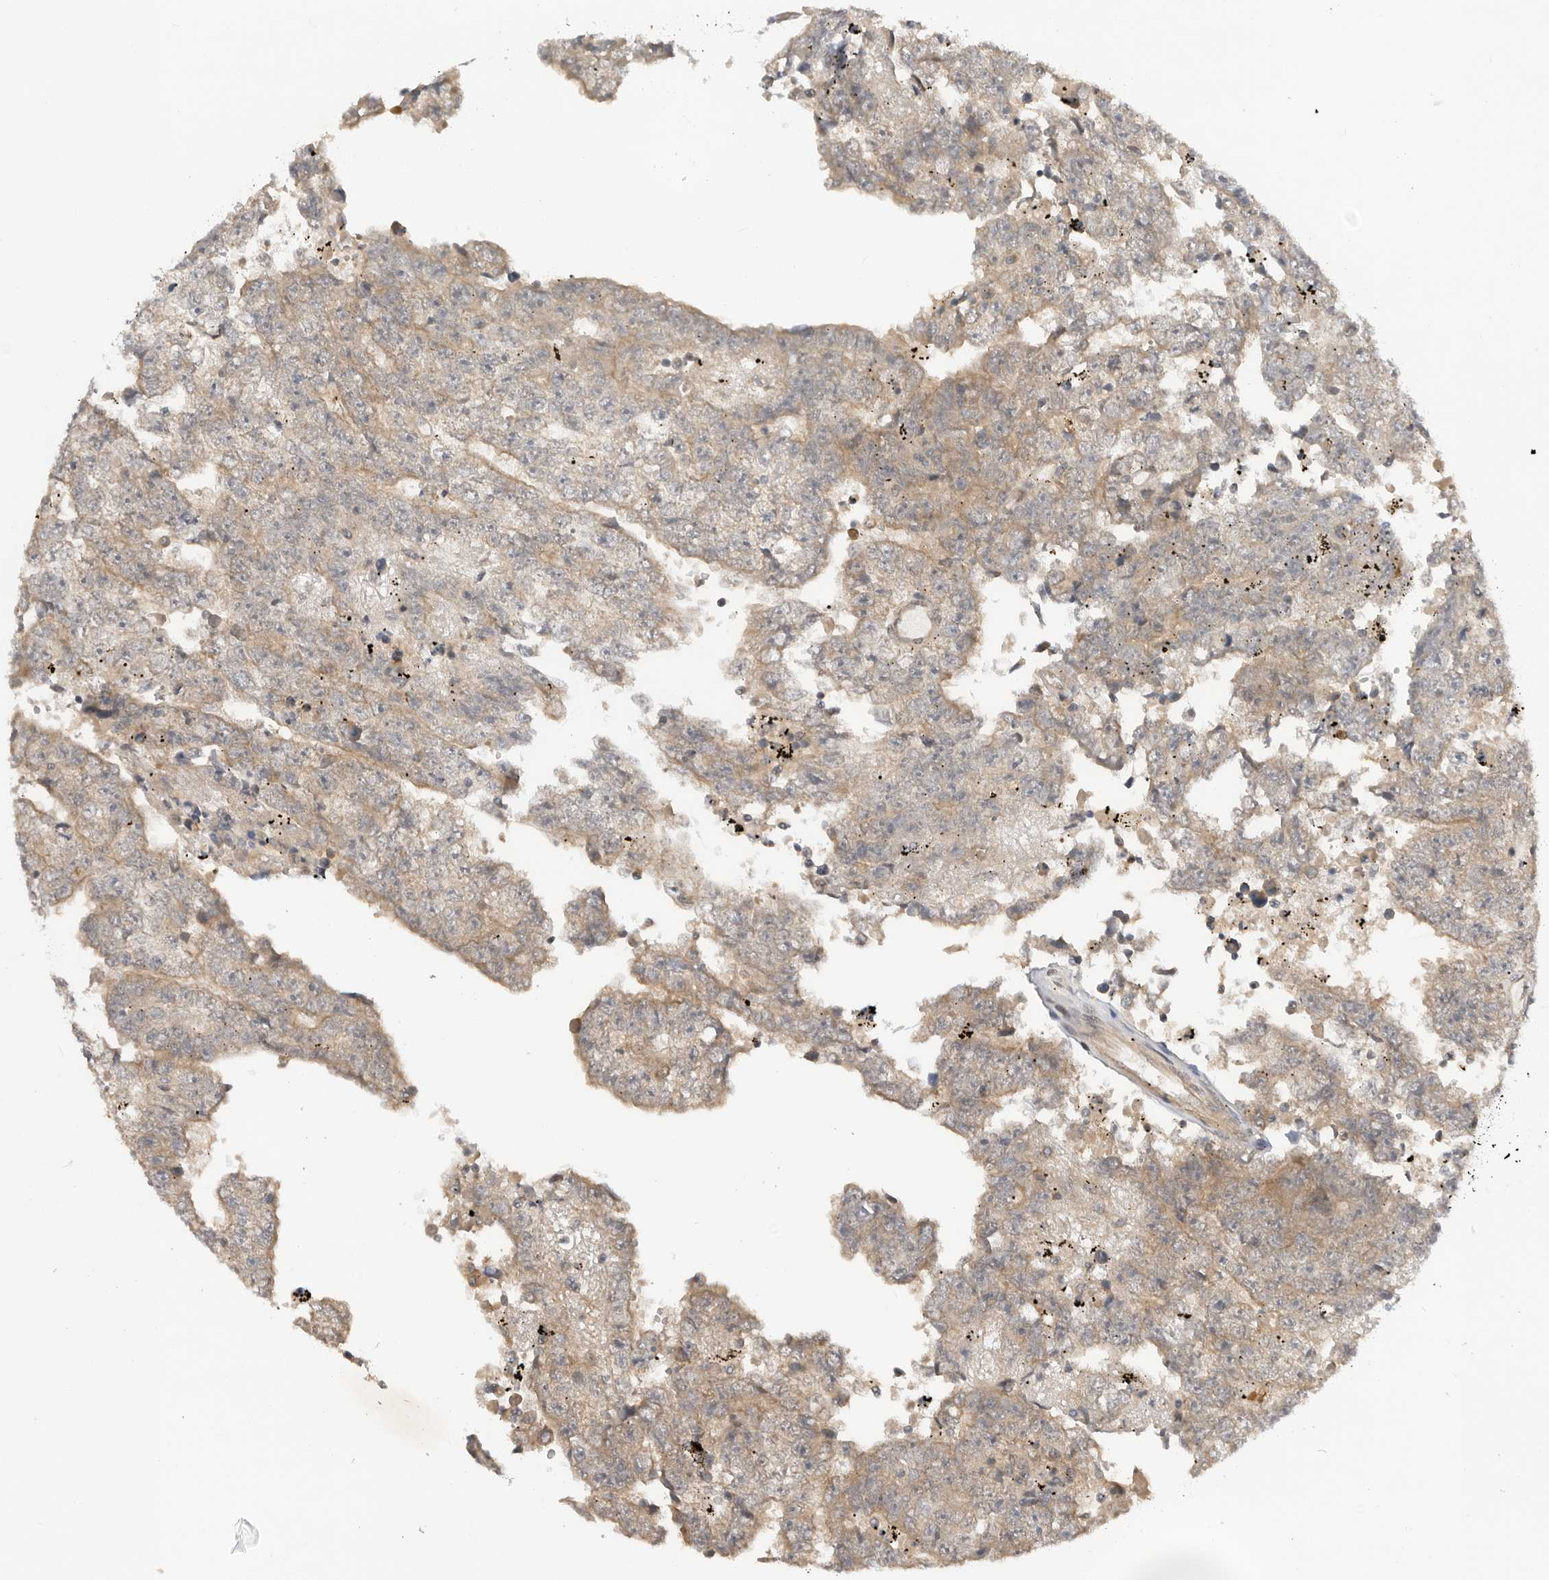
{"staining": {"intensity": "weak", "quantity": "<25%", "location": "cytoplasmic/membranous"}, "tissue": "testis cancer", "cell_type": "Tumor cells", "image_type": "cancer", "snomed": [{"axis": "morphology", "description": "Carcinoma, Embryonal, NOS"}, {"axis": "topography", "description": "Testis"}], "caption": "Micrograph shows no protein staining in tumor cells of testis cancer (embryonal carcinoma) tissue.", "gene": "DCAF8", "patient": {"sex": "male", "age": 25}}